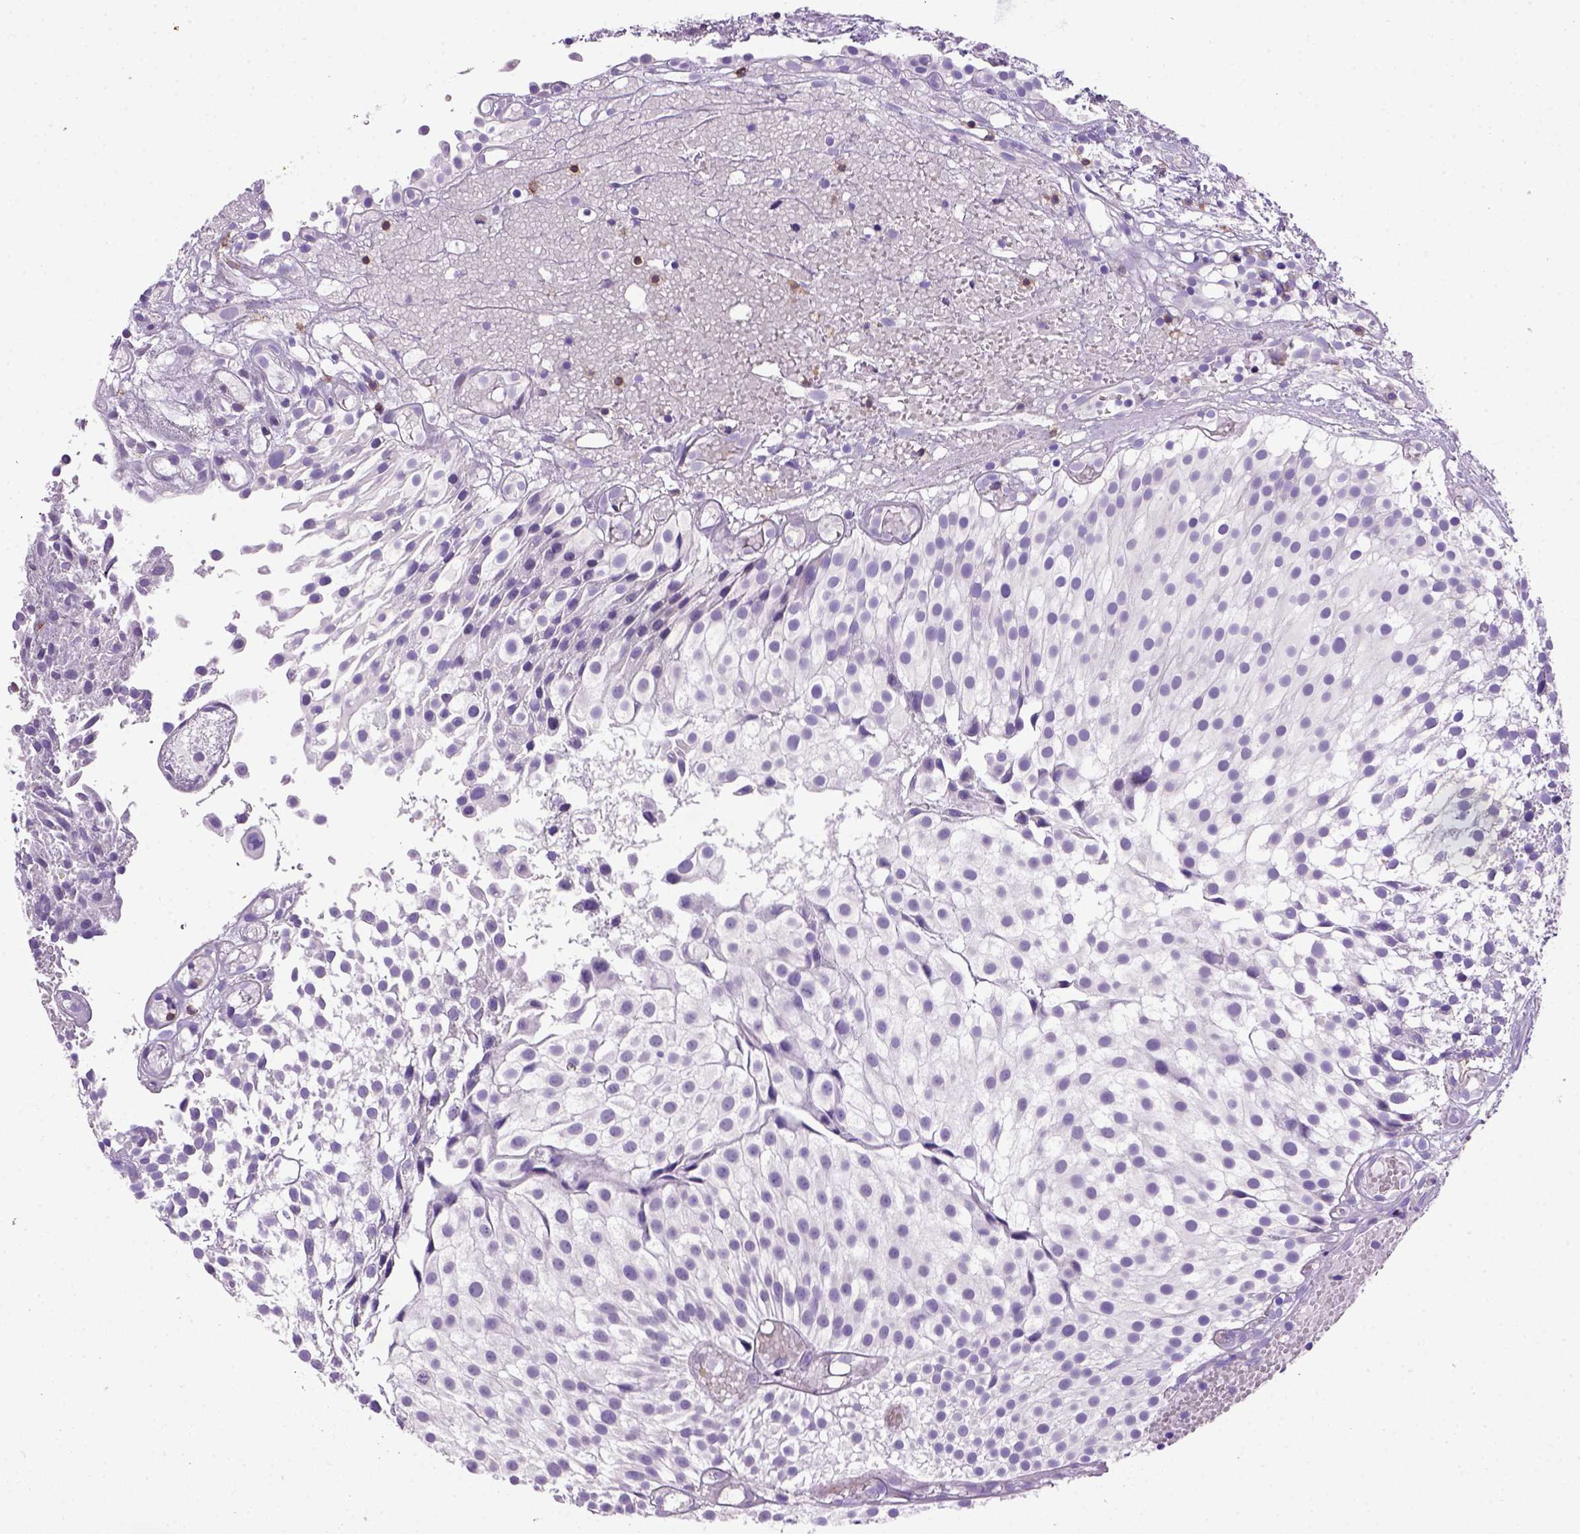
{"staining": {"intensity": "negative", "quantity": "none", "location": "none"}, "tissue": "urothelial cancer", "cell_type": "Tumor cells", "image_type": "cancer", "snomed": [{"axis": "morphology", "description": "Urothelial carcinoma, Low grade"}, {"axis": "topography", "description": "Urinary bladder"}], "caption": "Protein analysis of urothelial cancer exhibits no significant staining in tumor cells.", "gene": "CD3E", "patient": {"sex": "male", "age": 79}}